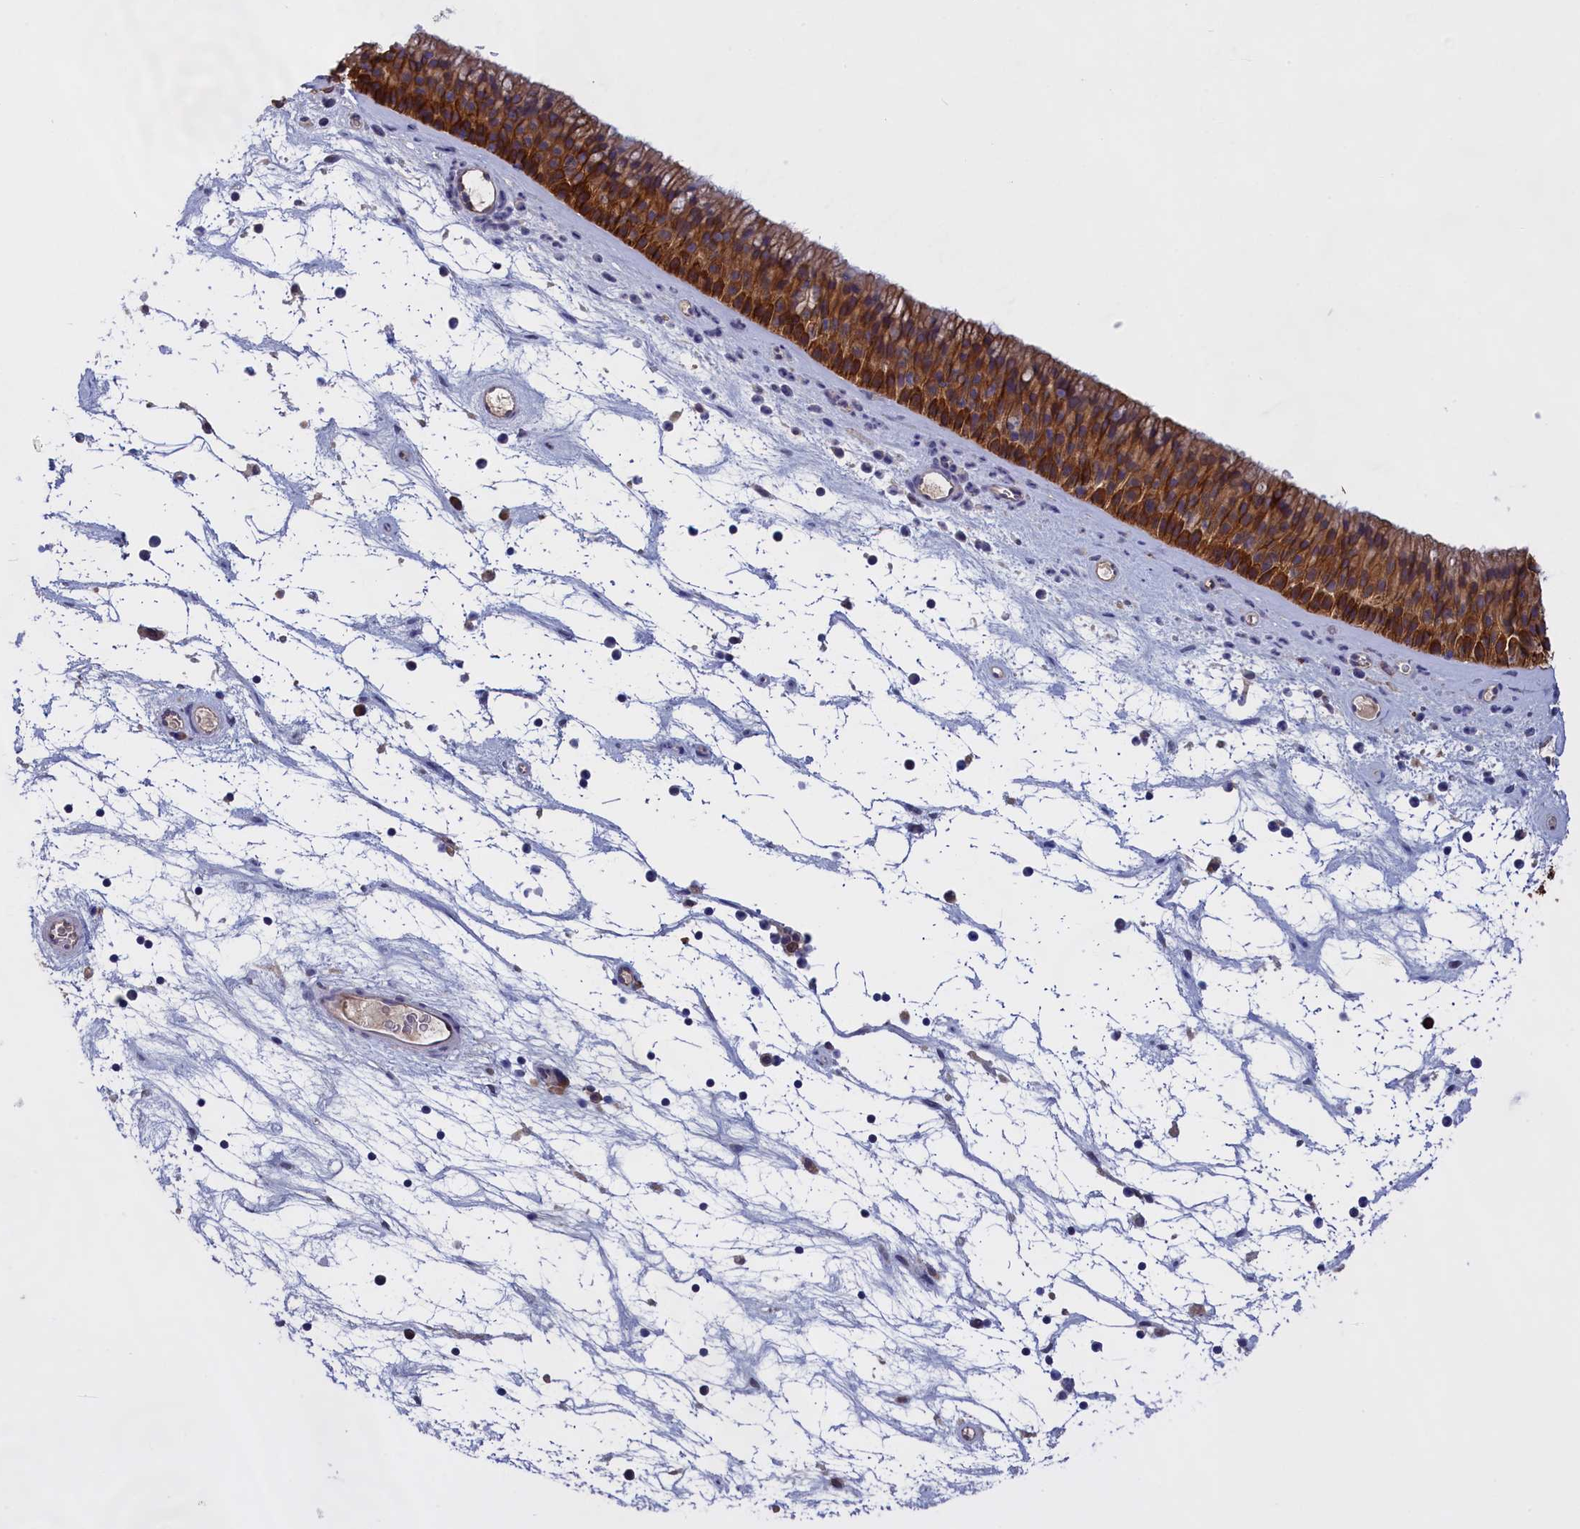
{"staining": {"intensity": "strong", "quantity": "25%-75%", "location": "cytoplasmic/membranous"}, "tissue": "nasopharynx", "cell_type": "Respiratory epithelial cells", "image_type": "normal", "snomed": [{"axis": "morphology", "description": "Normal tissue, NOS"}, {"axis": "topography", "description": "Nasopharynx"}], "caption": "Approximately 25%-75% of respiratory epithelial cells in unremarkable nasopharynx display strong cytoplasmic/membranous protein positivity as visualized by brown immunohistochemical staining.", "gene": "COL19A1", "patient": {"sex": "male", "age": 64}}